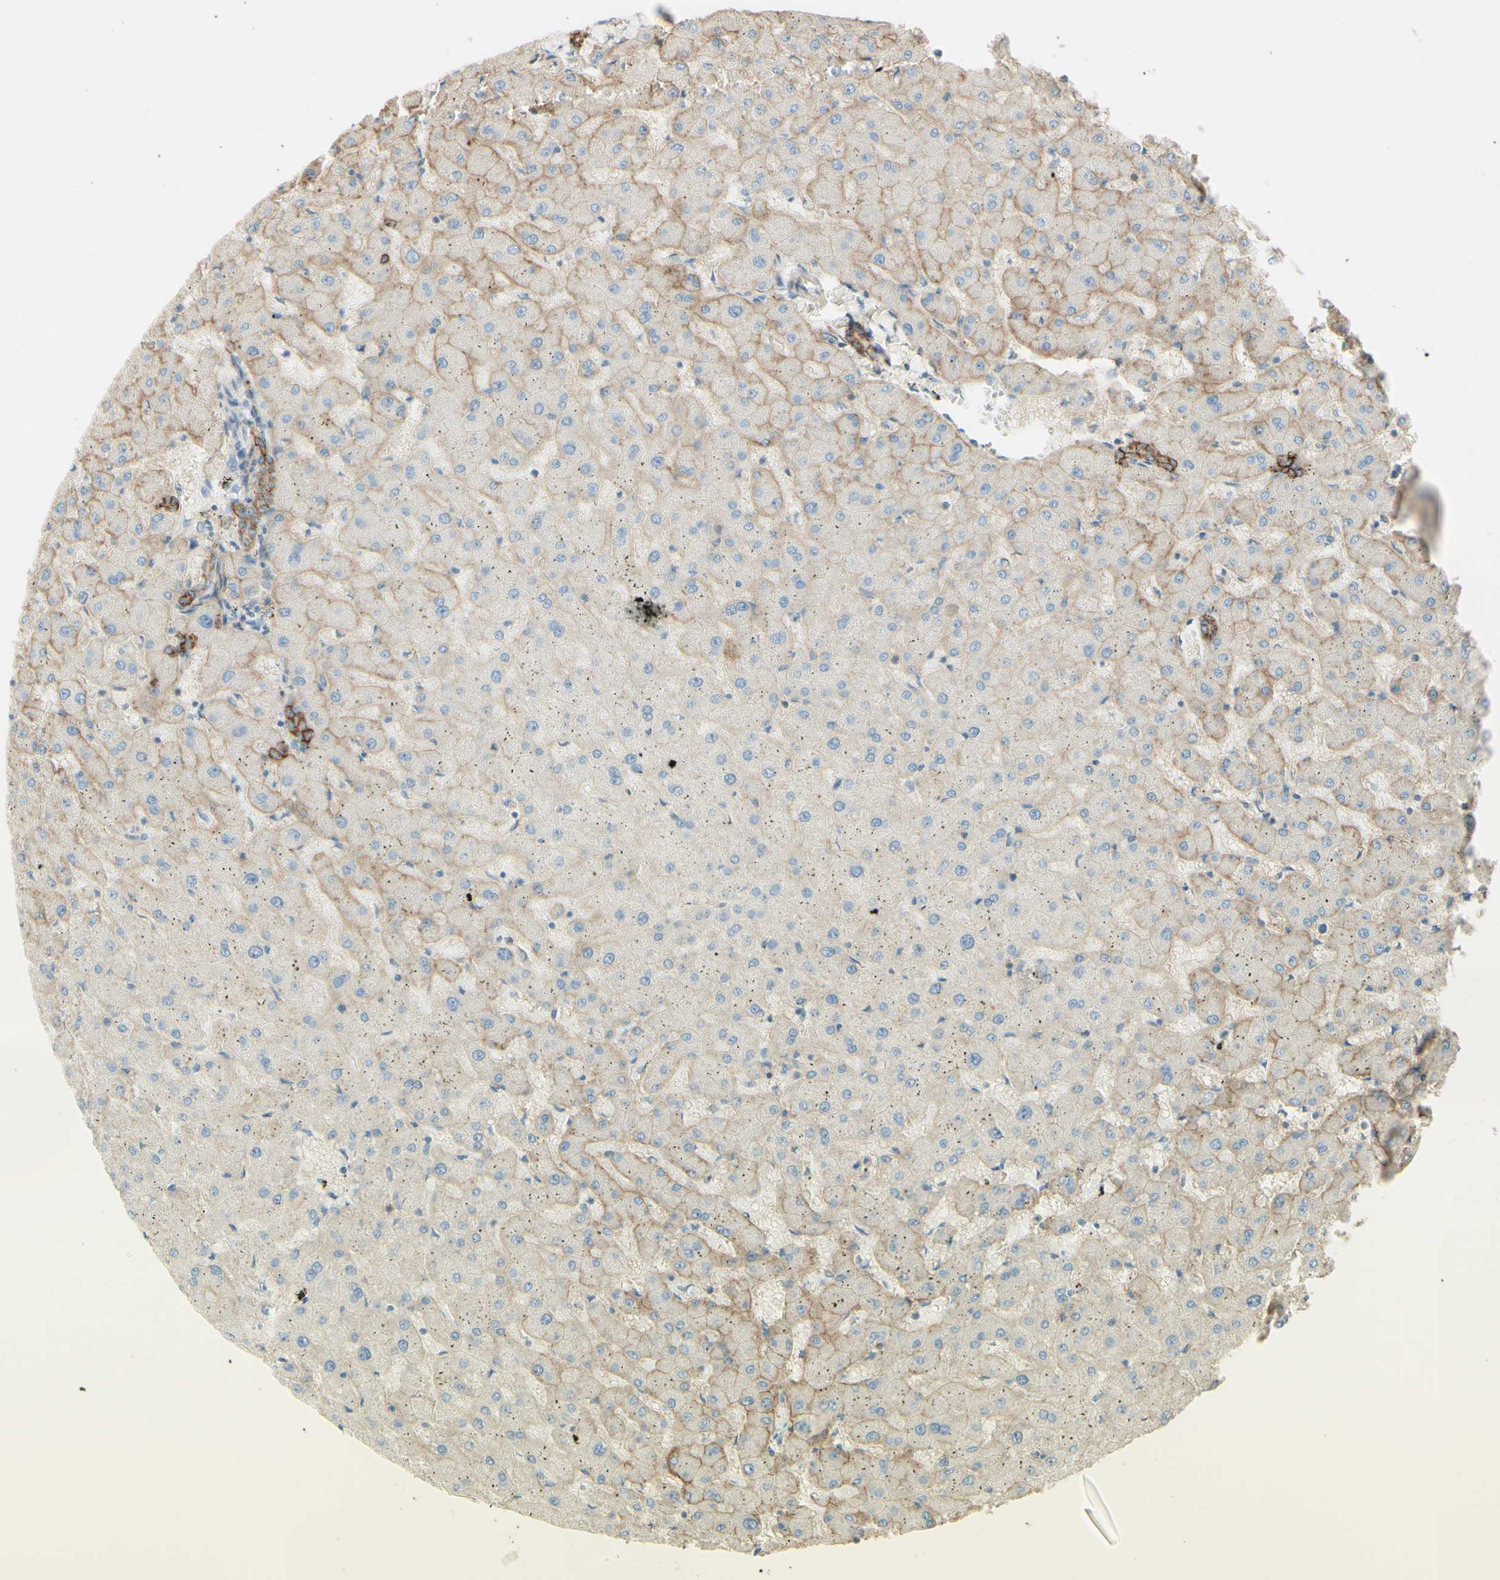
{"staining": {"intensity": "strong", "quantity": ">75%", "location": "cytoplasmic/membranous"}, "tissue": "liver", "cell_type": "Cholangiocytes", "image_type": "normal", "snomed": [{"axis": "morphology", "description": "Normal tissue, NOS"}, {"axis": "topography", "description": "Liver"}], "caption": "Immunohistochemical staining of benign liver shows strong cytoplasmic/membranous protein expression in approximately >75% of cholangiocytes. The staining was performed using DAB, with brown indicating positive protein expression. Nuclei are stained blue with hematoxylin.", "gene": "RNF149", "patient": {"sex": "female", "age": 63}}